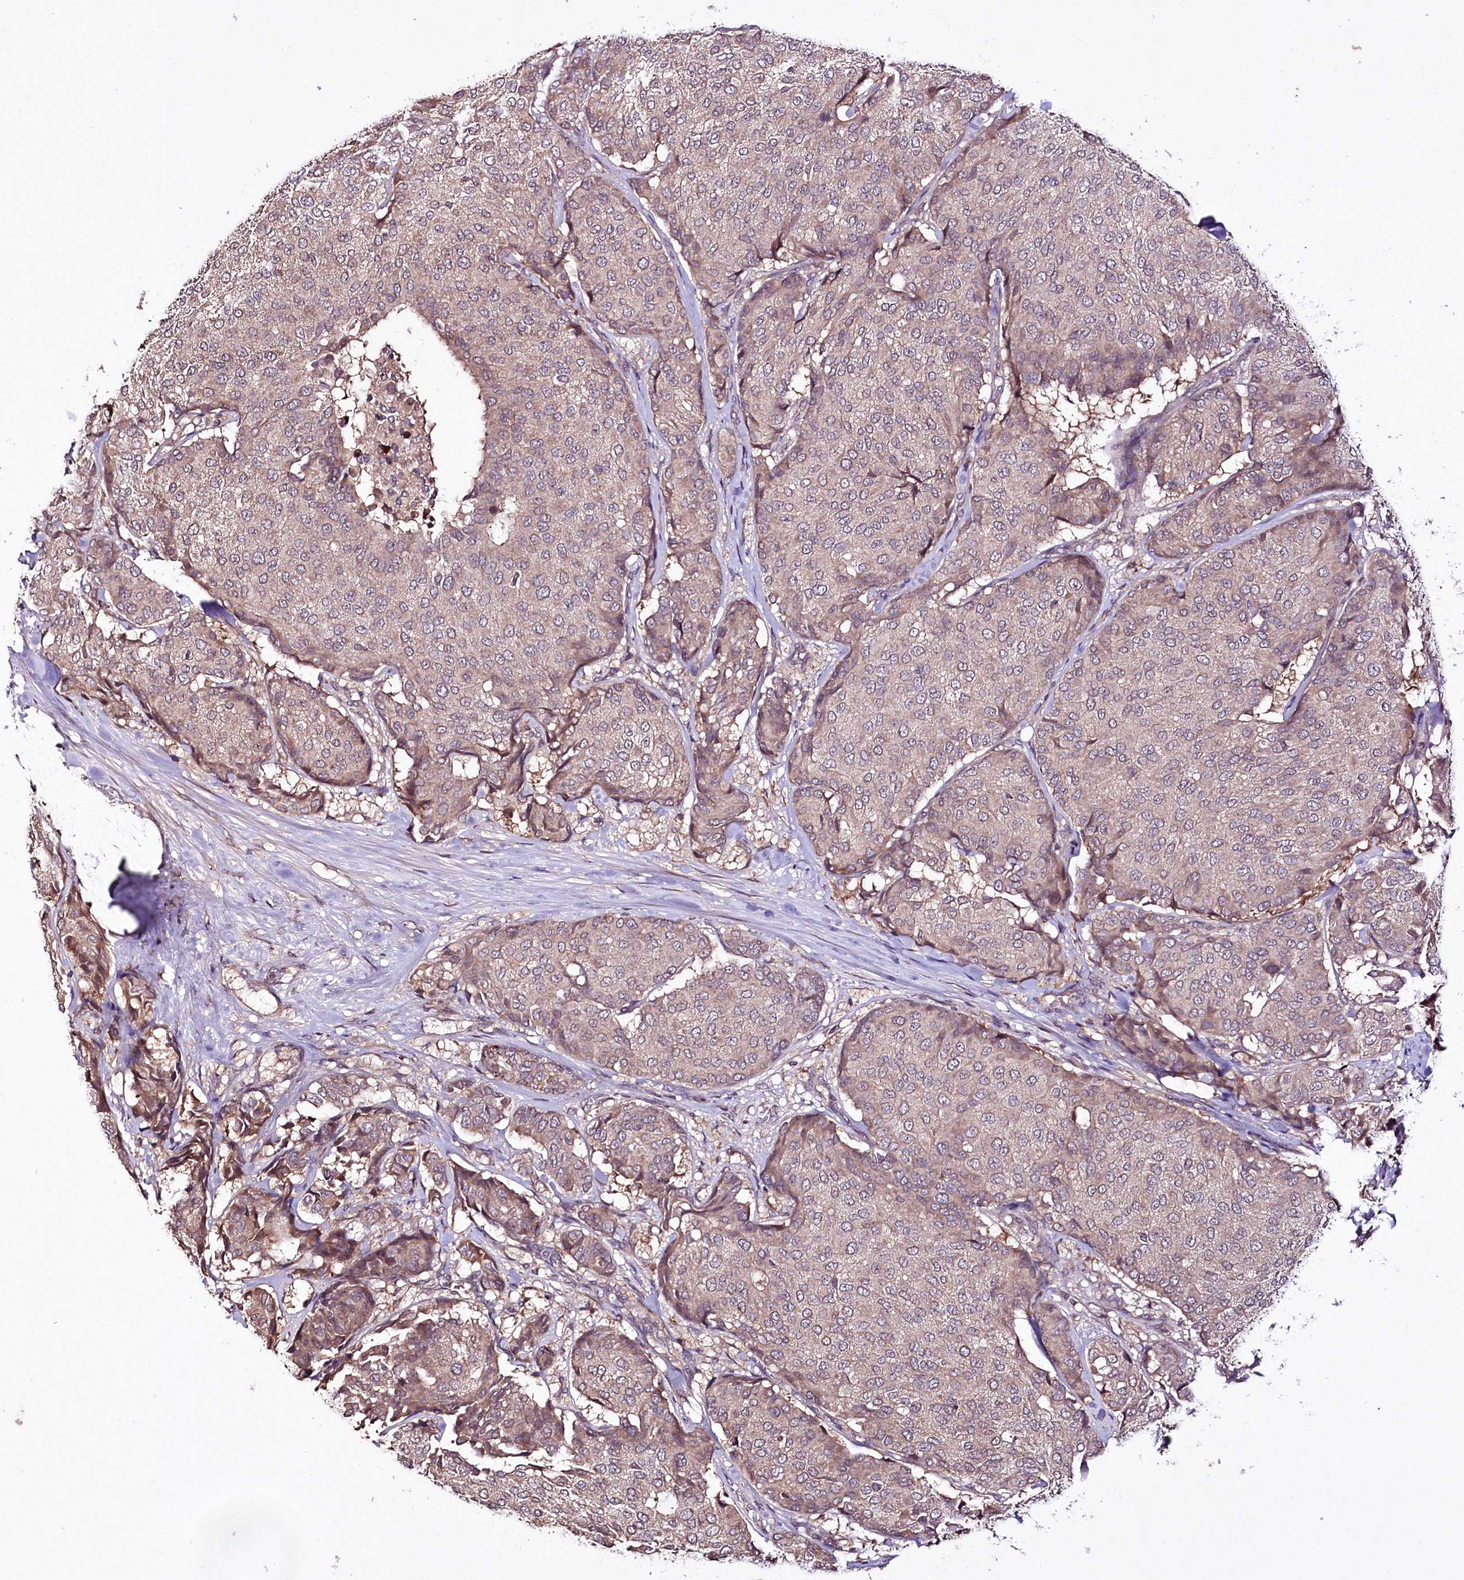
{"staining": {"intensity": "weak", "quantity": ">75%", "location": "cytoplasmic/membranous"}, "tissue": "breast cancer", "cell_type": "Tumor cells", "image_type": "cancer", "snomed": [{"axis": "morphology", "description": "Duct carcinoma"}, {"axis": "topography", "description": "Breast"}], "caption": "Immunohistochemical staining of breast cancer demonstrates low levels of weak cytoplasmic/membranous positivity in approximately >75% of tumor cells. The protein is shown in brown color, while the nuclei are stained blue.", "gene": "TNPO3", "patient": {"sex": "female", "age": 75}}